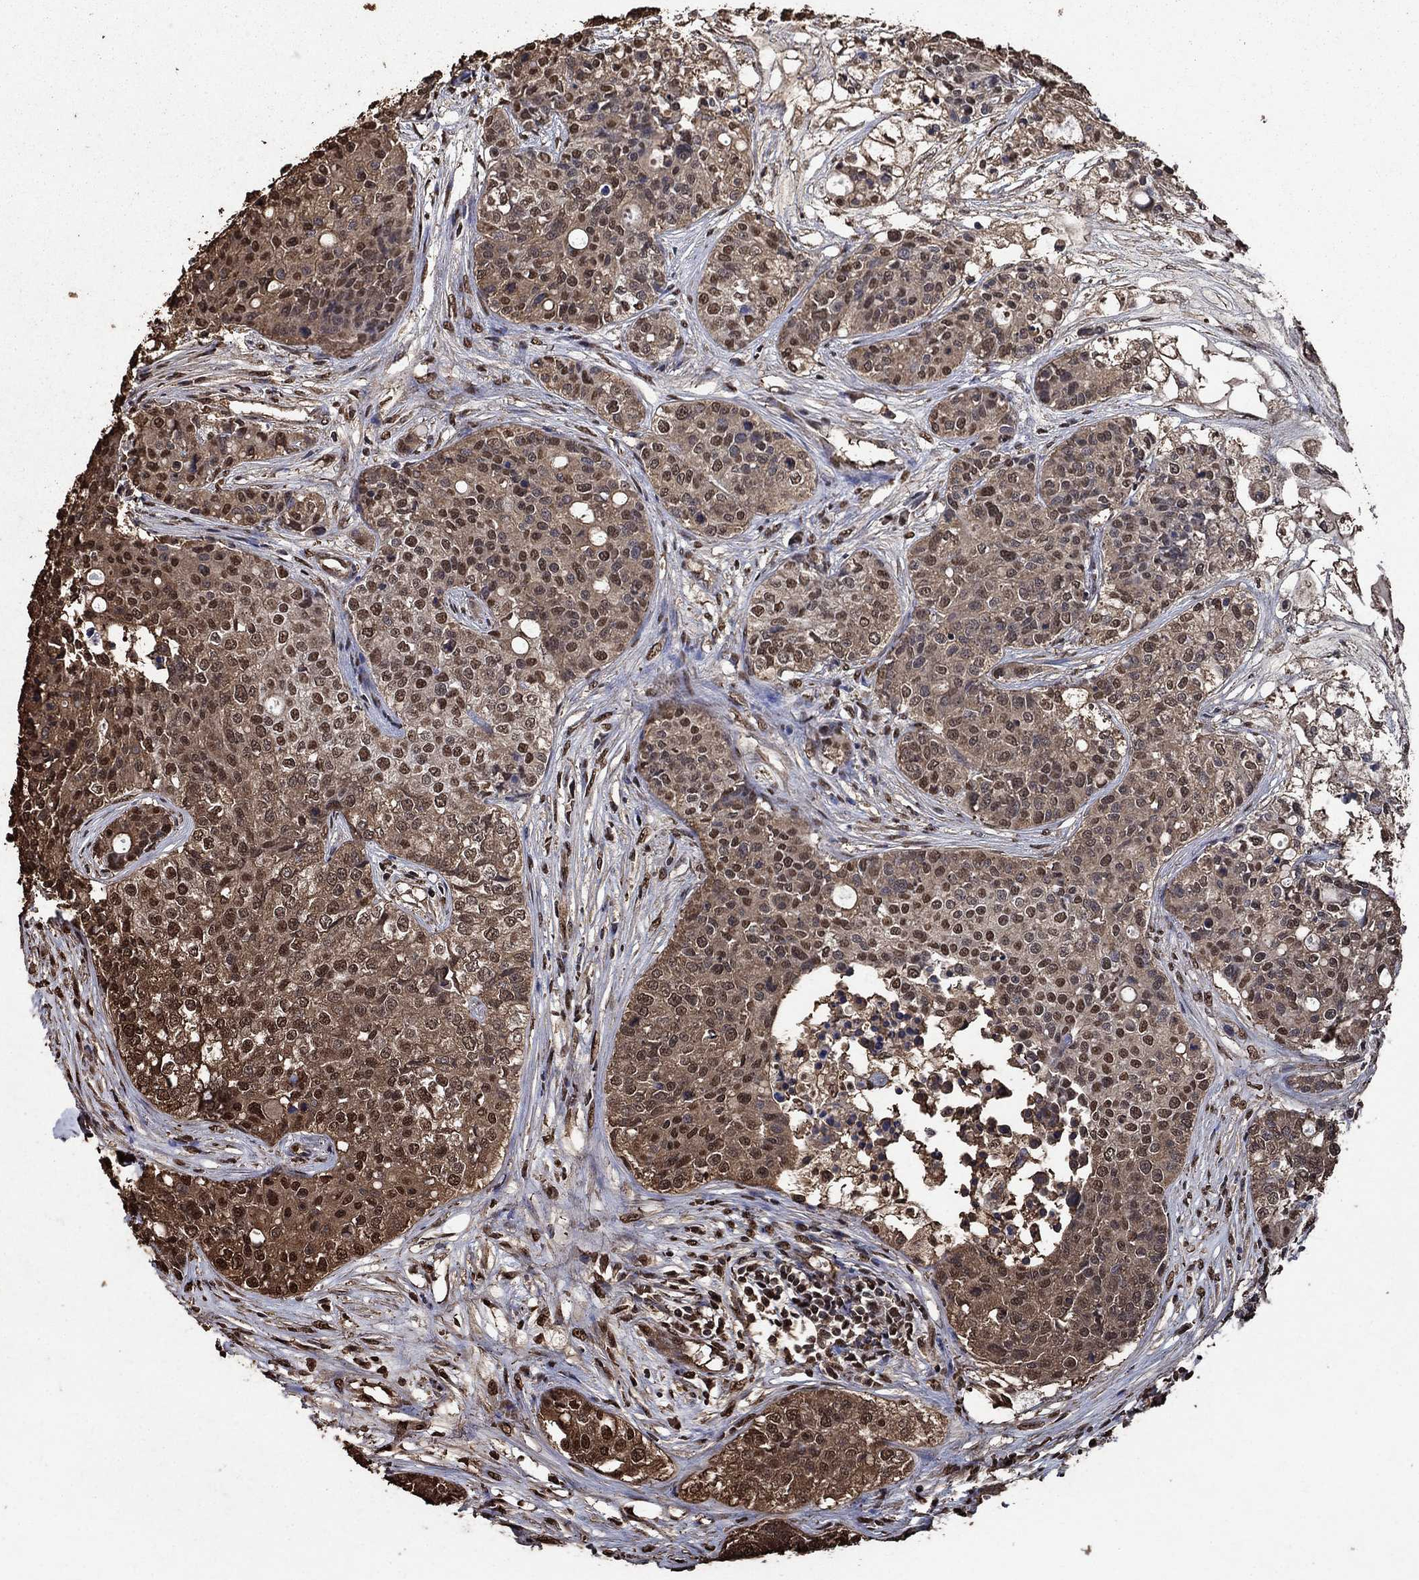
{"staining": {"intensity": "moderate", "quantity": "<25%", "location": "cytoplasmic/membranous,nuclear"}, "tissue": "carcinoid", "cell_type": "Tumor cells", "image_type": "cancer", "snomed": [{"axis": "morphology", "description": "Carcinoid, malignant, NOS"}, {"axis": "topography", "description": "Colon"}], "caption": "Carcinoid was stained to show a protein in brown. There is low levels of moderate cytoplasmic/membranous and nuclear positivity in approximately <25% of tumor cells. (brown staining indicates protein expression, while blue staining denotes nuclei).", "gene": "GAPDH", "patient": {"sex": "male", "age": 81}}